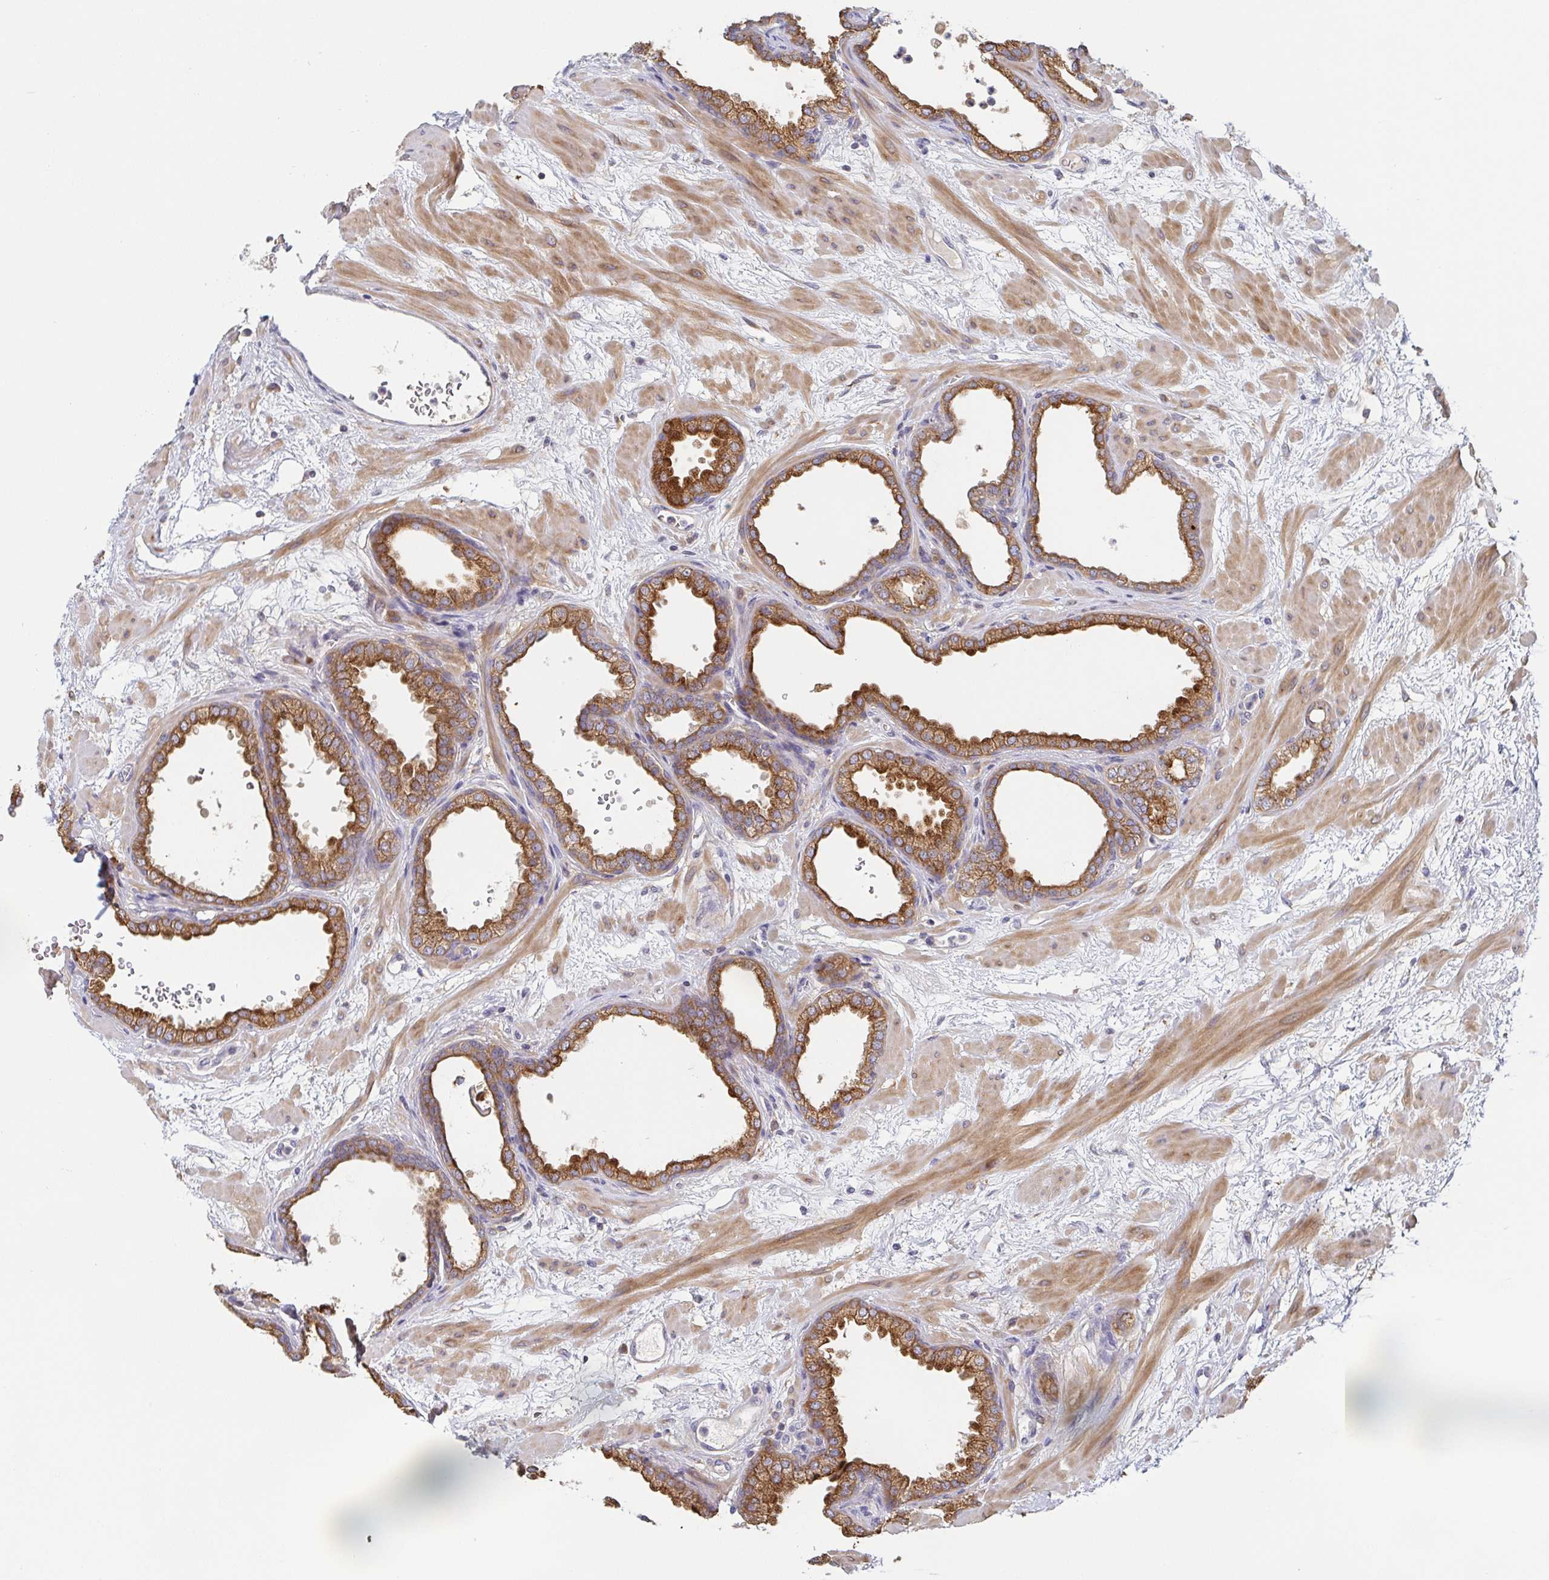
{"staining": {"intensity": "moderate", "quantity": ">75%", "location": "cytoplasmic/membranous"}, "tissue": "prostate", "cell_type": "Glandular cells", "image_type": "normal", "snomed": [{"axis": "morphology", "description": "Normal tissue, NOS"}, {"axis": "topography", "description": "Prostate"}], "caption": "IHC photomicrograph of benign prostate: prostate stained using immunohistochemistry reveals medium levels of moderate protein expression localized specifically in the cytoplasmic/membranous of glandular cells, appearing as a cytoplasmic/membranous brown color.", "gene": "TUFT1", "patient": {"sex": "male", "age": 37}}